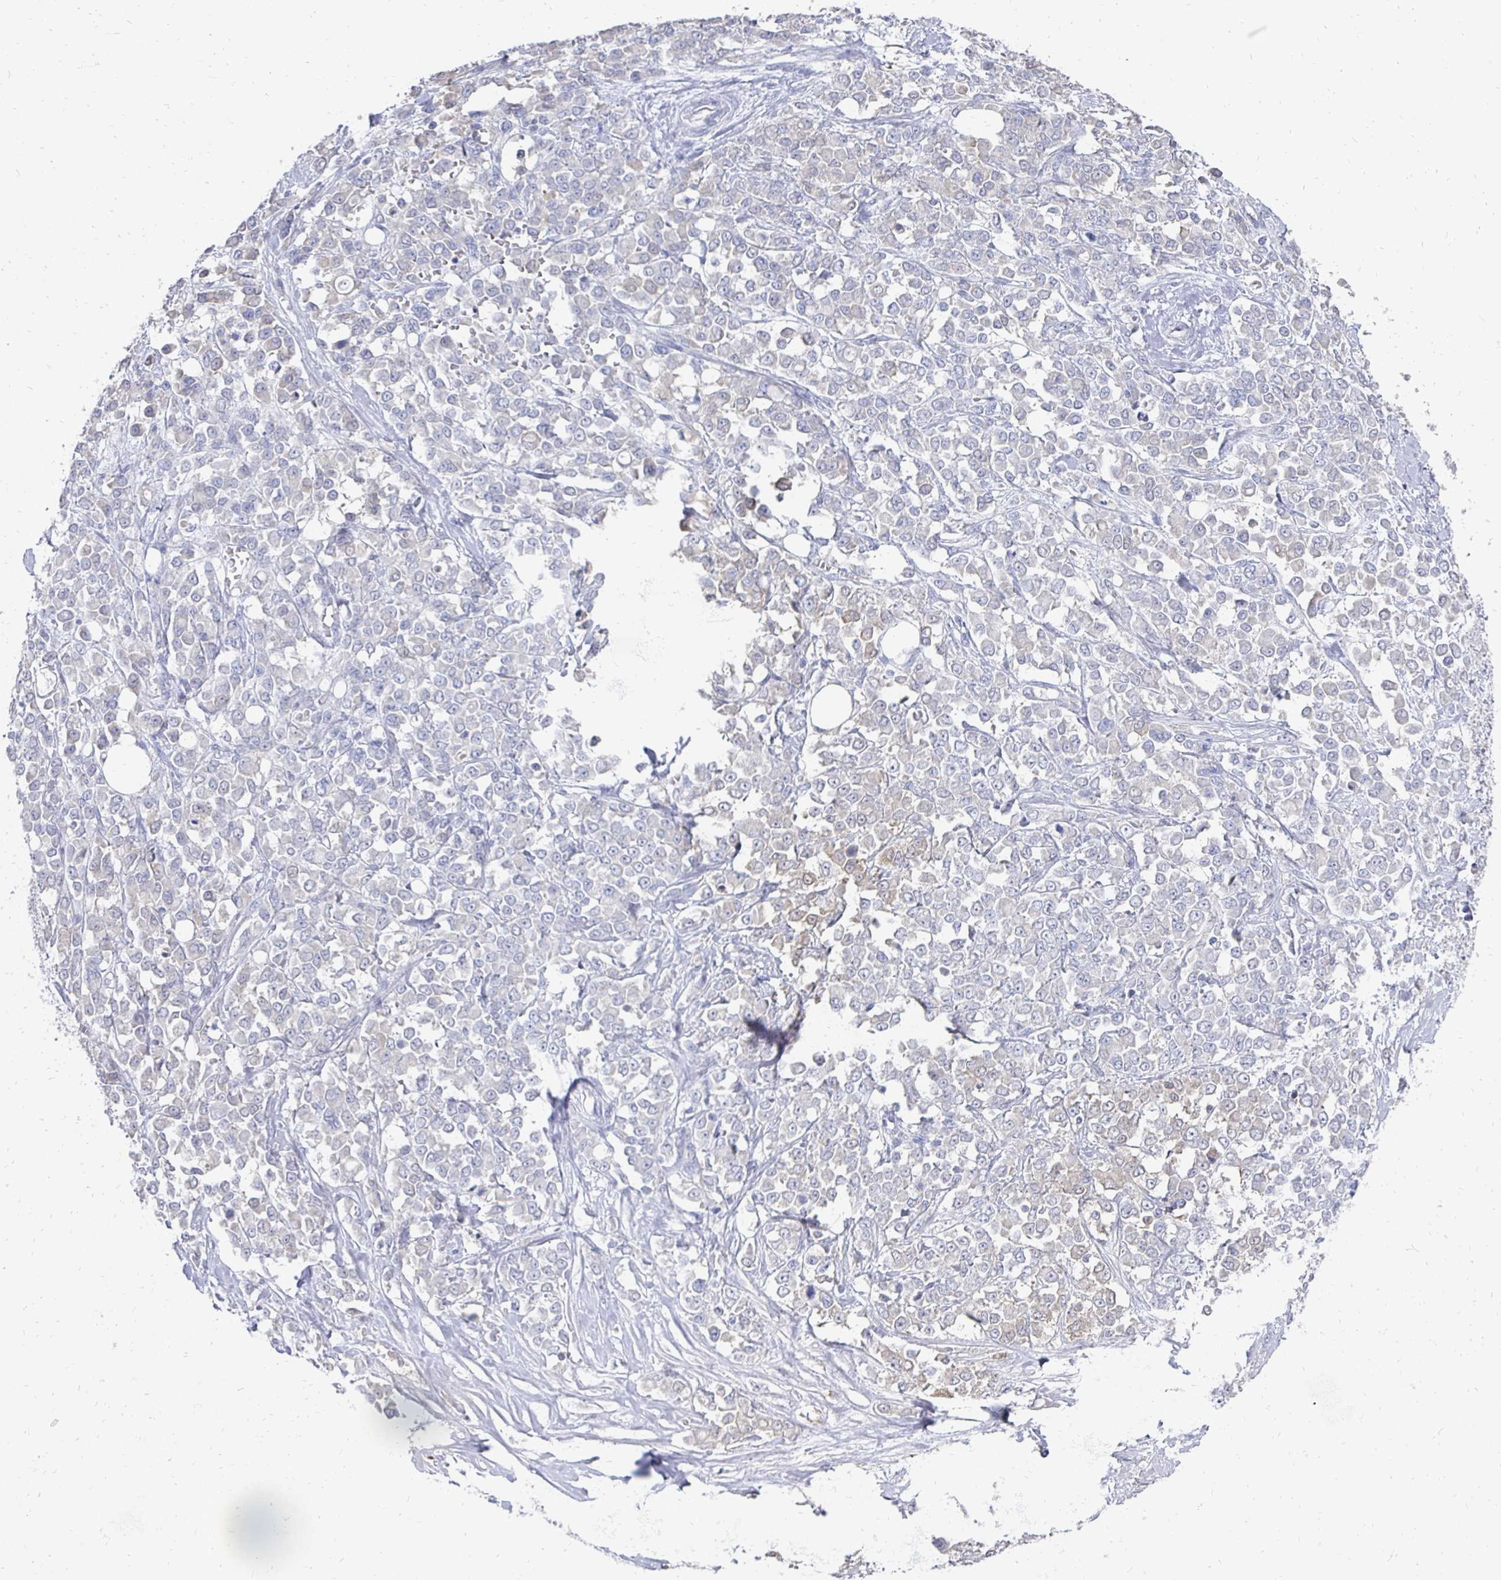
{"staining": {"intensity": "weak", "quantity": "<25%", "location": "cytoplasmic/membranous"}, "tissue": "stomach cancer", "cell_type": "Tumor cells", "image_type": "cancer", "snomed": [{"axis": "morphology", "description": "Adenocarcinoma, NOS"}, {"axis": "topography", "description": "Stomach"}], "caption": "The image exhibits no staining of tumor cells in stomach cancer (adenocarcinoma).", "gene": "SYCP3", "patient": {"sex": "female", "age": 76}}